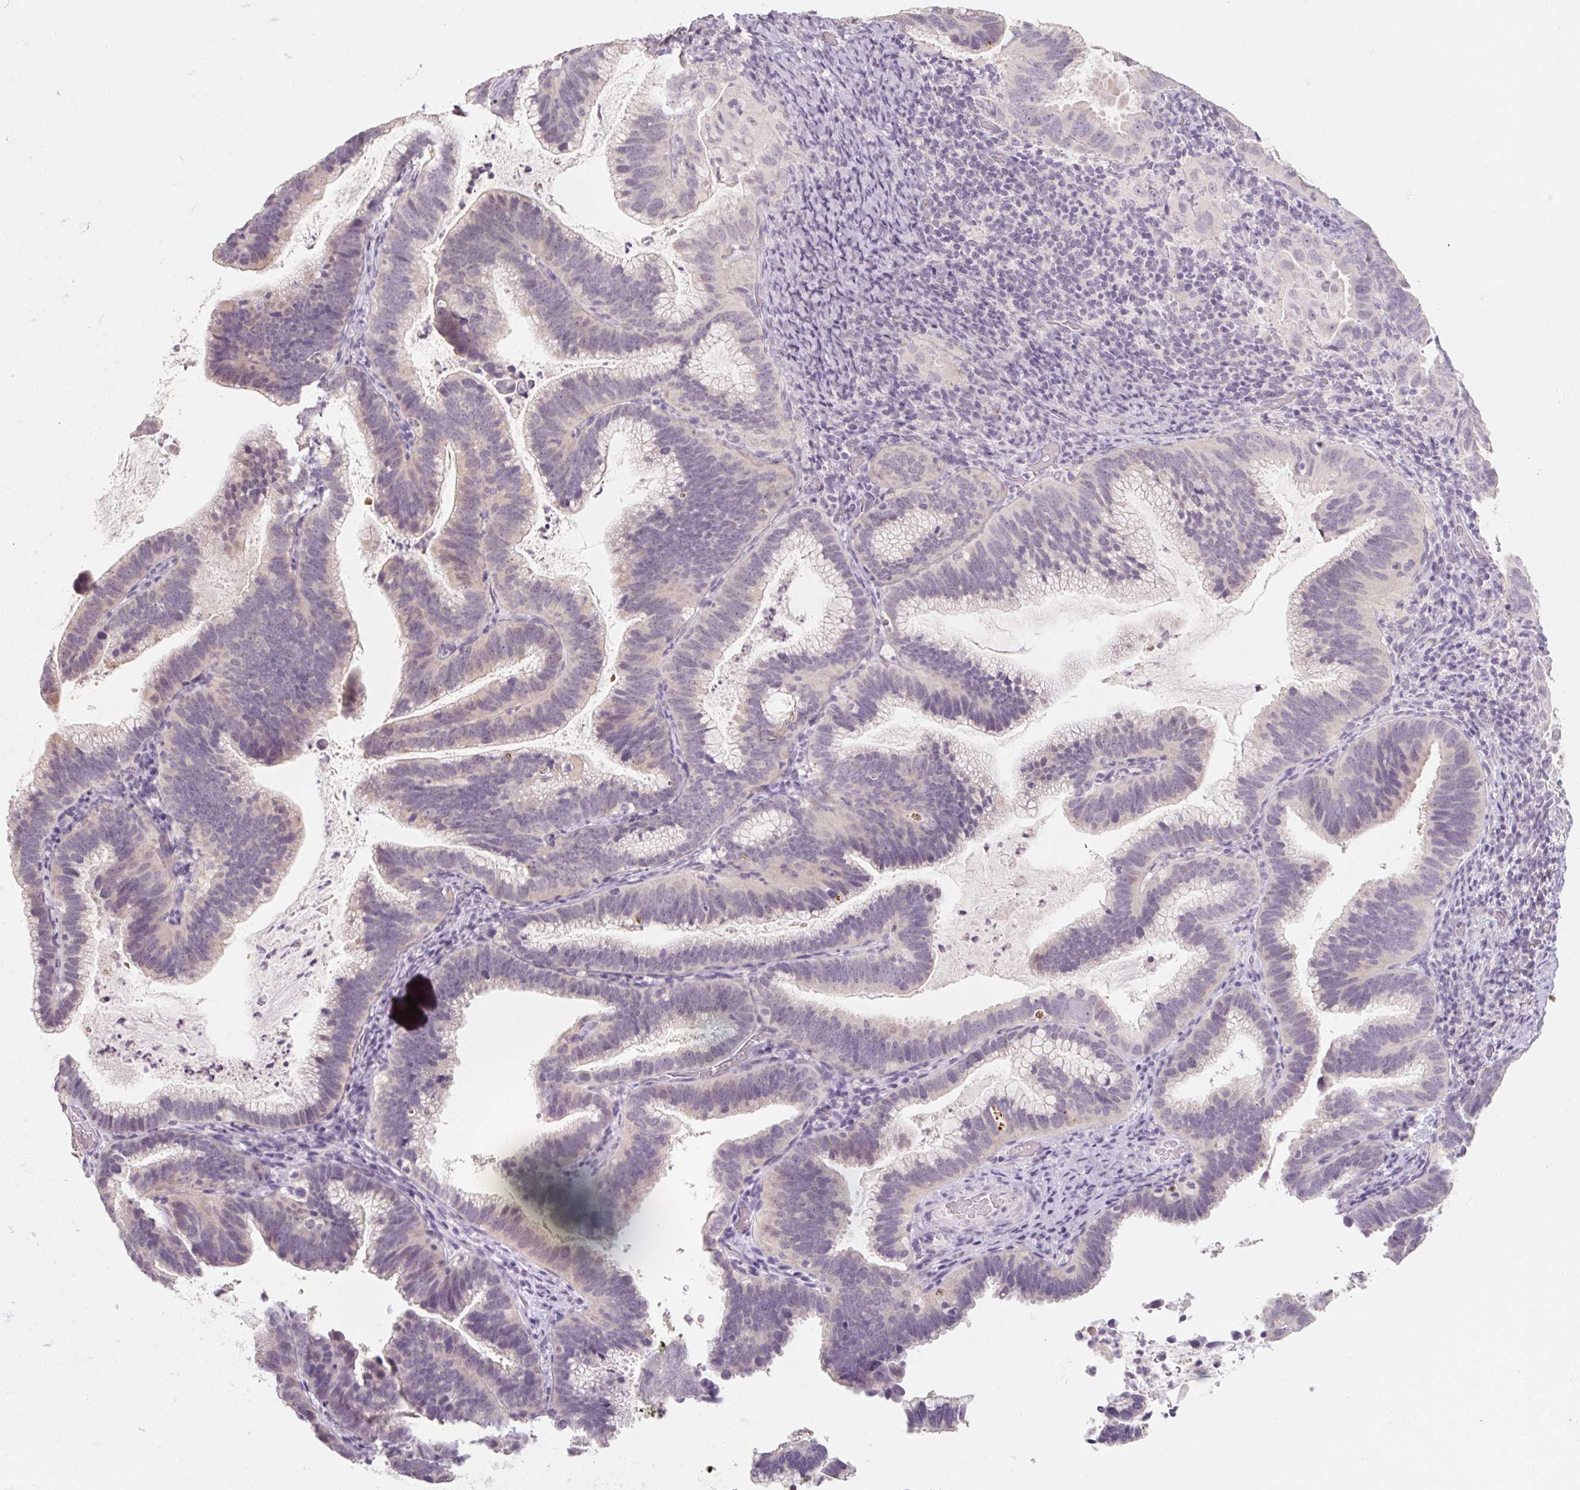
{"staining": {"intensity": "weak", "quantity": "<25%", "location": "cytoplasmic/membranous"}, "tissue": "cervical cancer", "cell_type": "Tumor cells", "image_type": "cancer", "snomed": [{"axis": "morphology", "description": "Adenocarcinoma, NOS"}, {"axis": "topography", "description": "Cervix"}], "caption": "High magnification brightfield microscopy of adenocarcinoma (cervical) stained with DAB (brown) and counterstained with hematoxylin (blue): tumor cells show no significant positivity.", "gene": "CAPZA3", "patient": {"sex": "female", "age": 61}}